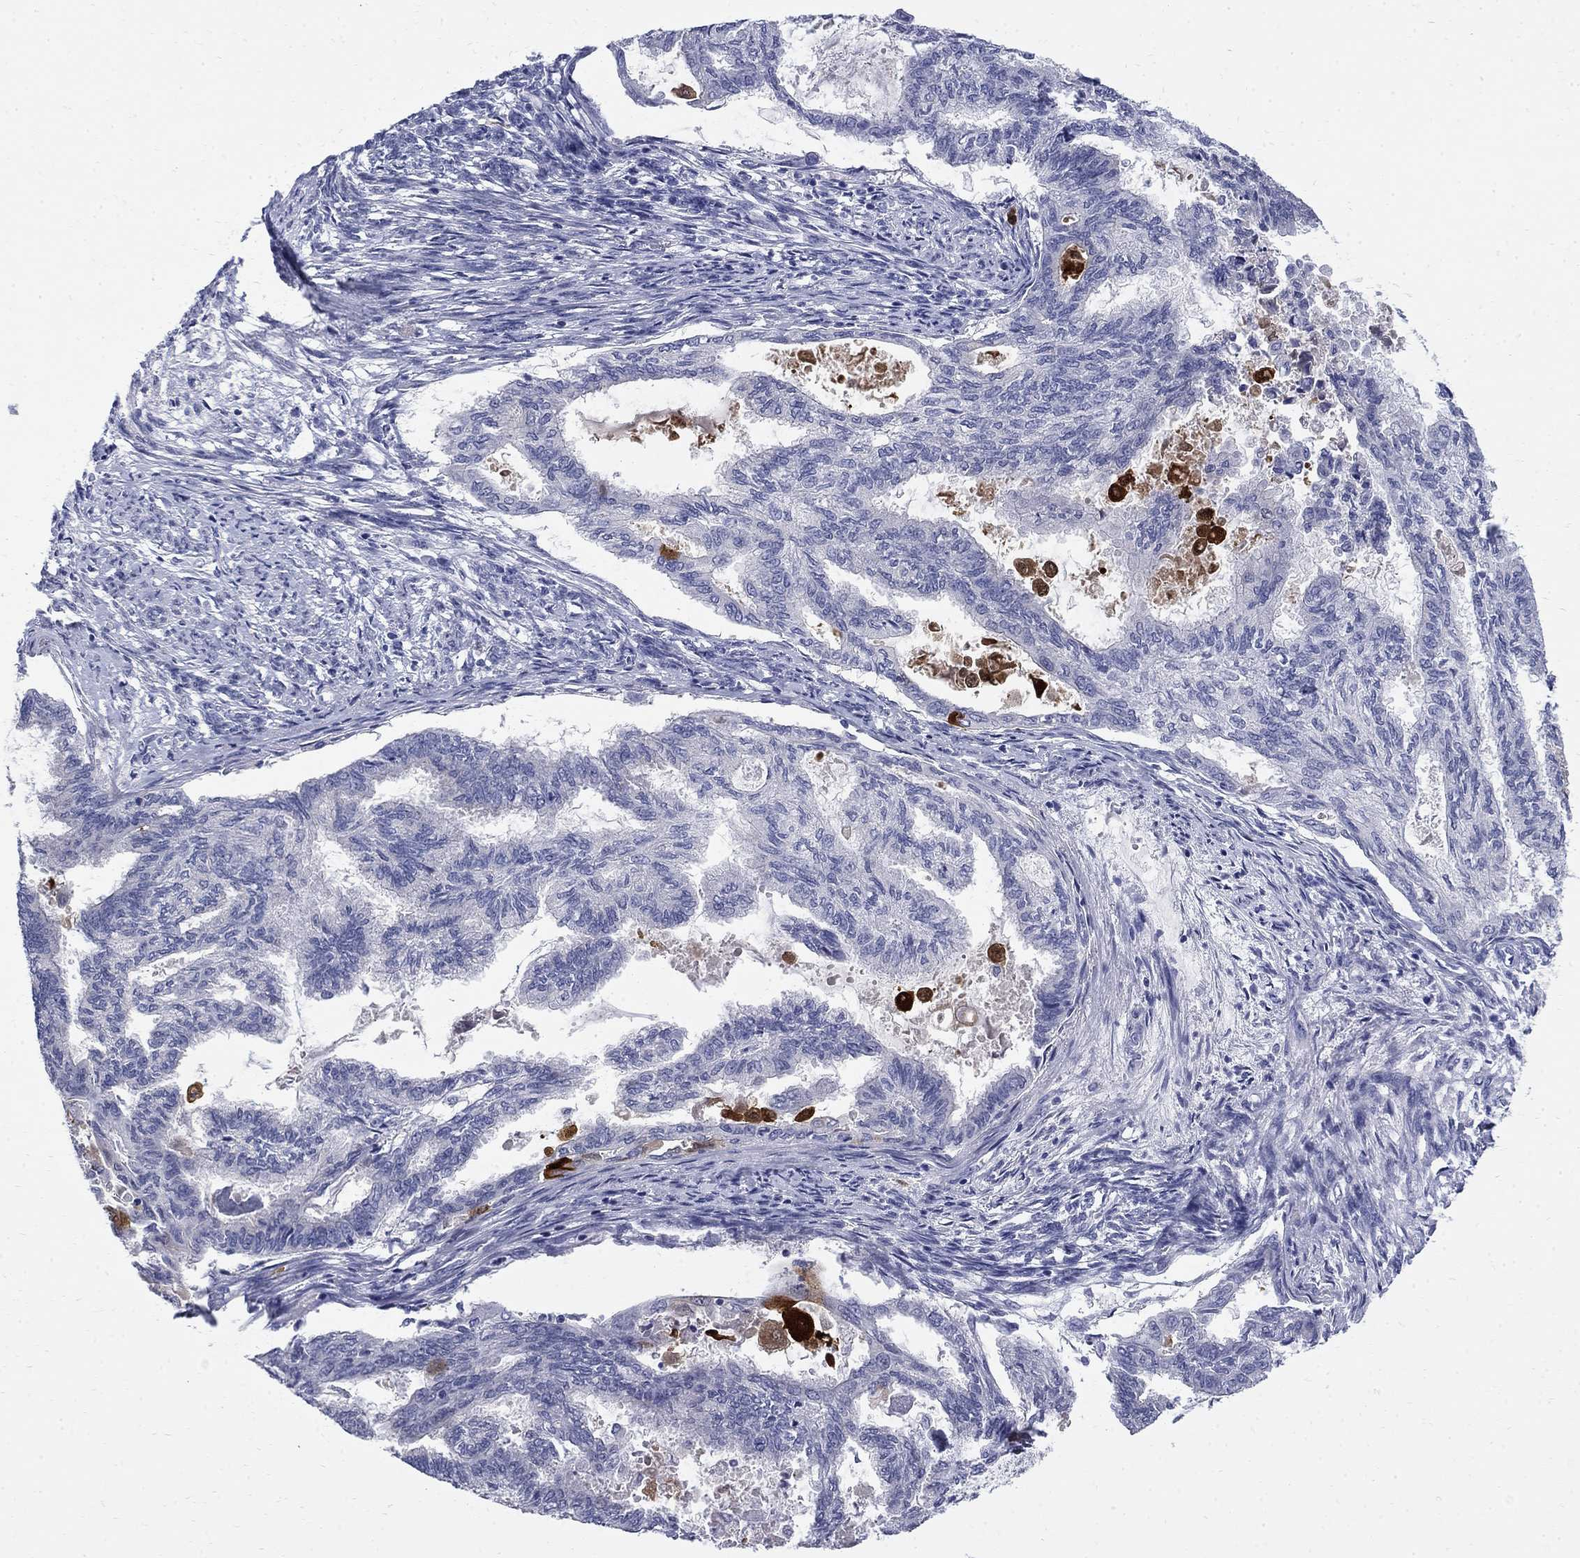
{"staining": {"intensity": "negative", "quantity": "none", "location": "none"}, "tissue": "endometrial cancer", "cell_type": "Tumor cells", "image_type": "cancer", "snomed": [{"axis": "morphology", "description": "Adenocarcinoma, NOS"}, {"axis": "topography", "description": "Endometrium"}], "caption": "The image exhibits no staining of tumor cells in endometrial adenocarcinoma.", "gene": "SERPINB2", "patient": {"sex": "female", "age": 86}}